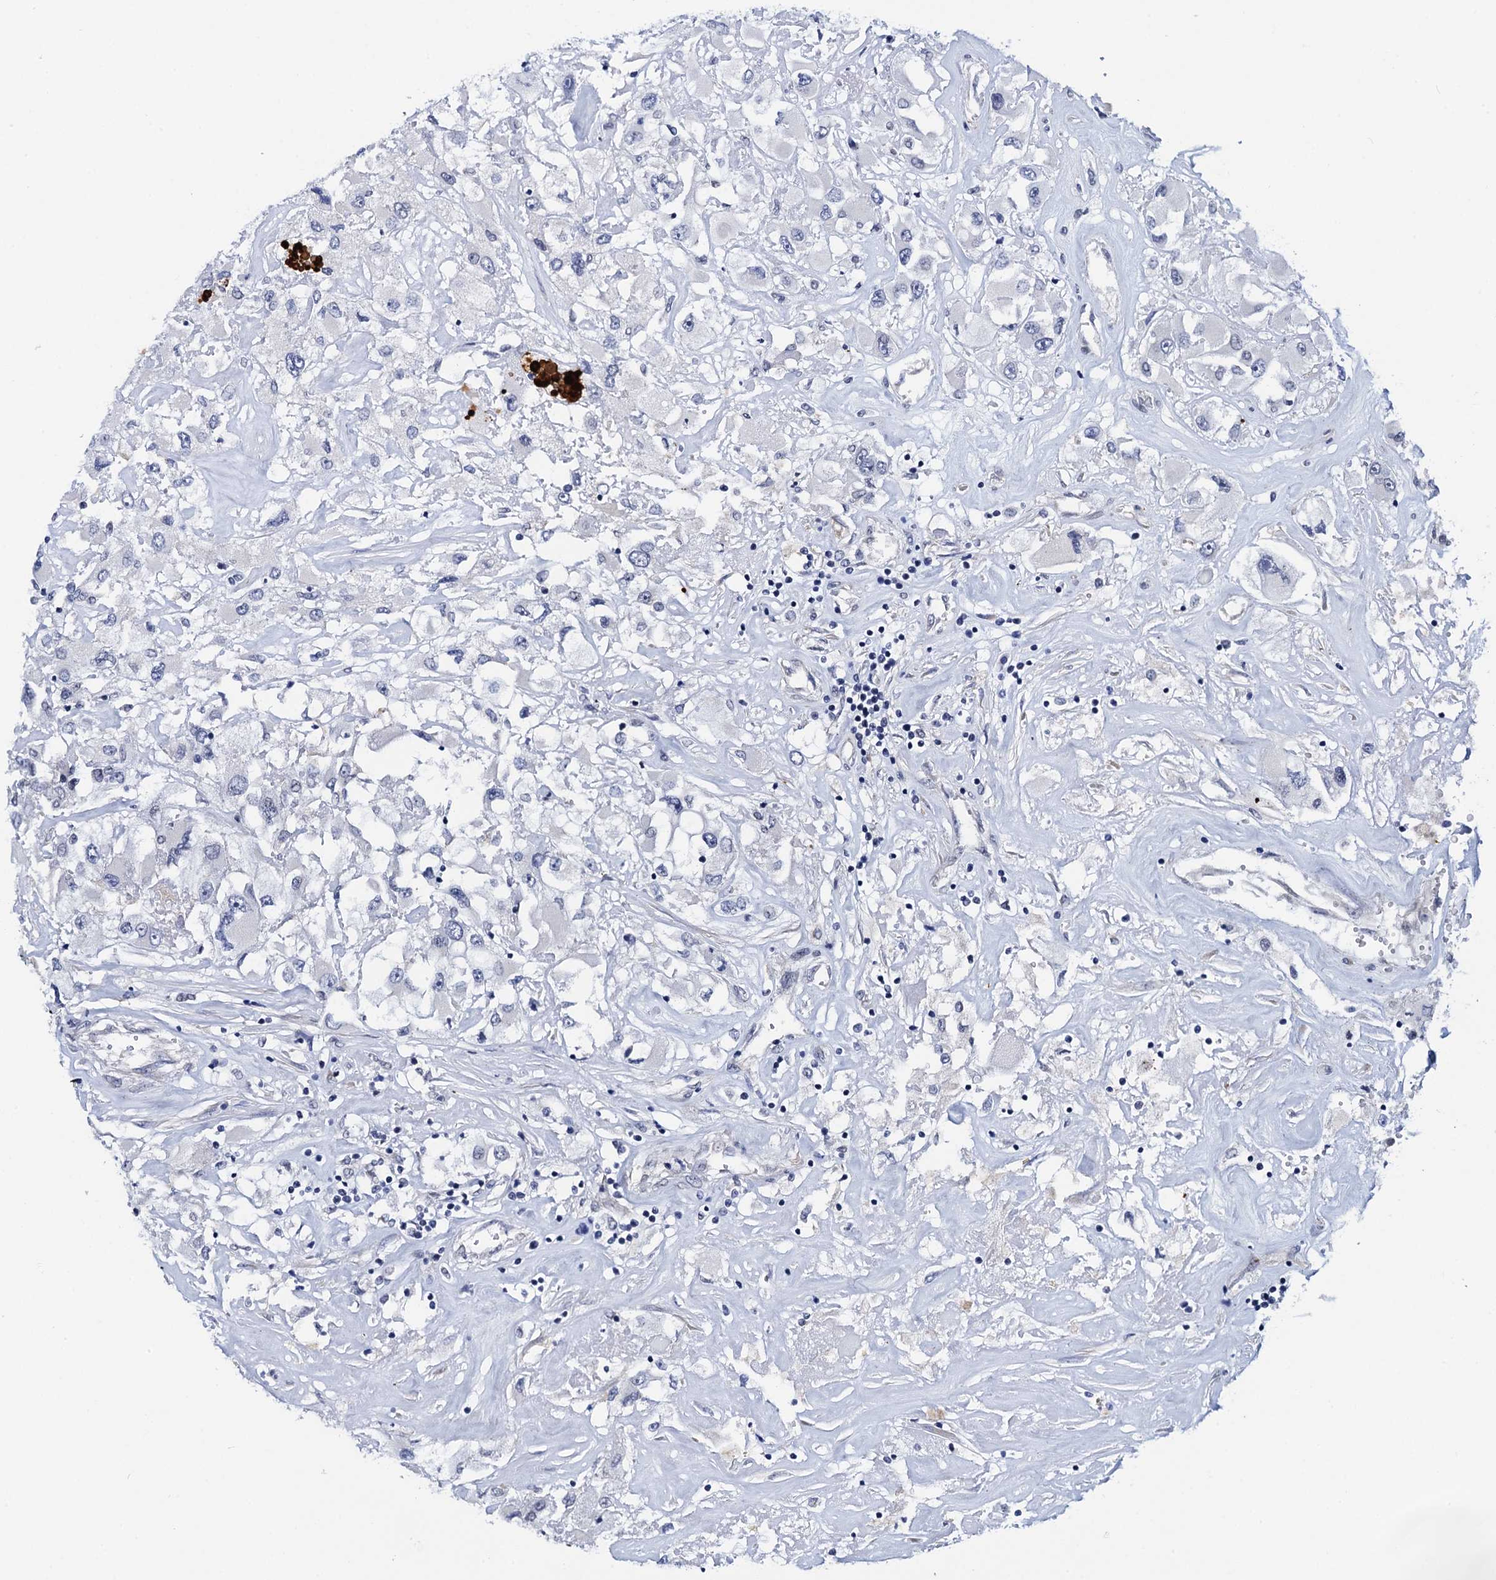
{"staining": {"intensity": "negative", "quantity": "none", "location": "none"}, "tissue": "renal cancer", "cell_type": "Tumor cells", "image_type": "cancer", "snomed": [{"axis": "morphology", "description": "Adenocarcinoma, NOS"}, {"axis": "topography", "description": "Kidney"}], "caption": "Renal cancer (adenocarcinoma) stained for a protein using IHC exhibits no staining tumor cells.", "gene": "C16orf87", "patient": {"sex": "female", "age": 52}}